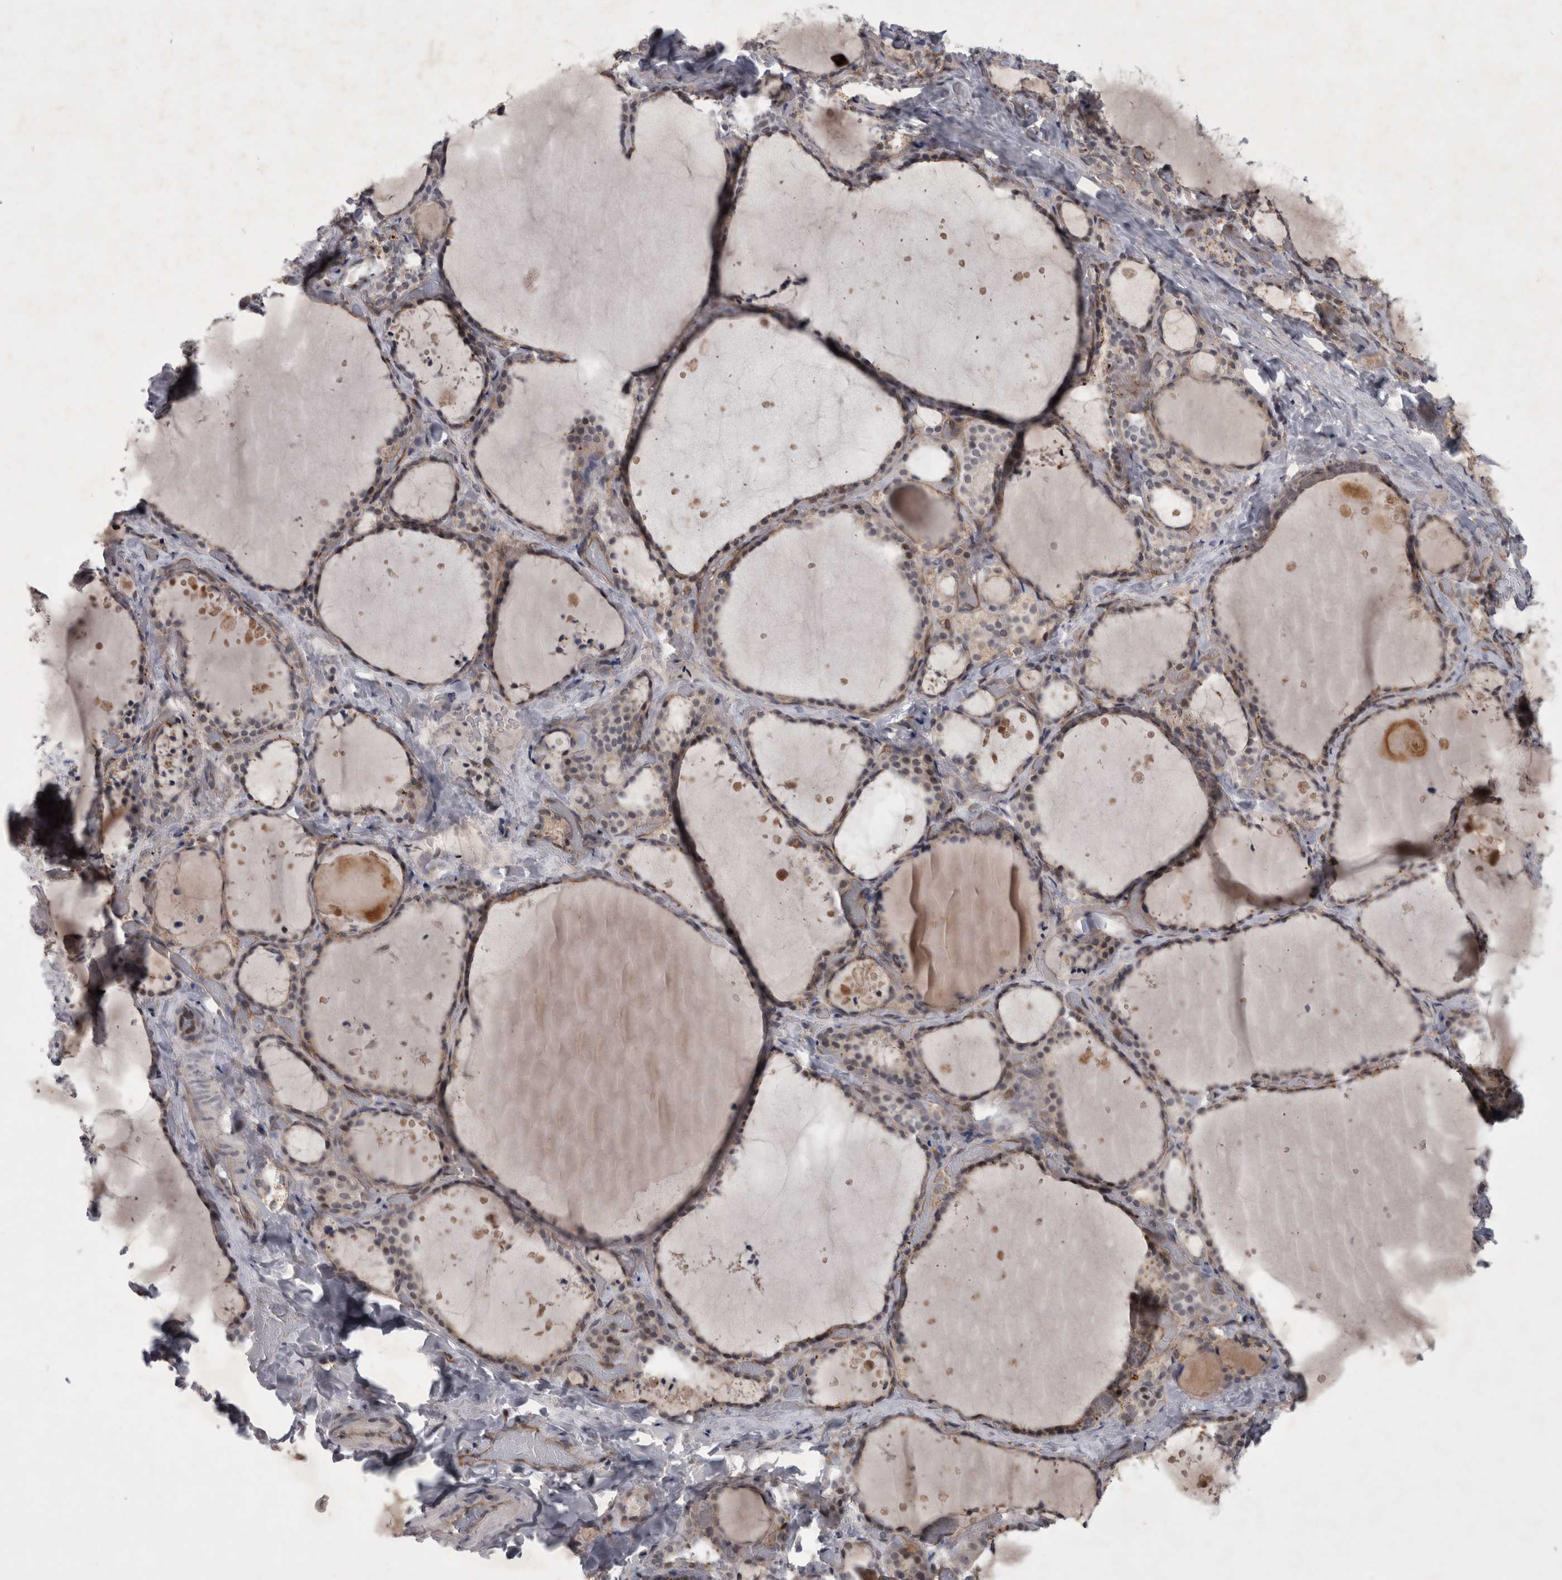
{"staining": {"intensity": "weak", "quantity": "25%-75%", "location": "cytoplasmic/membranous,nuclear"}, "tissue": "thyroid gland", "cell_type": "Glandular cells", "image_type": "normal", "snomed": [{"axis": "morphology", "description": "Normal tissue, NOS"}, {"axis": "topography", "description": "Thyroid gland"}], "caption": "DAB (3,3'-diaminobenzidine) immunohistochemical staining of benign human thyroid gland shows weak cytoplasmic/membranous,nuclear protein expression in approximately 25%-75% of glandular cells. Immunohistochemistry stains the protein in brown and the nuclei are stained blue.", "gene": "PARP11", "patient": {"sex": "female", "age": 44}}